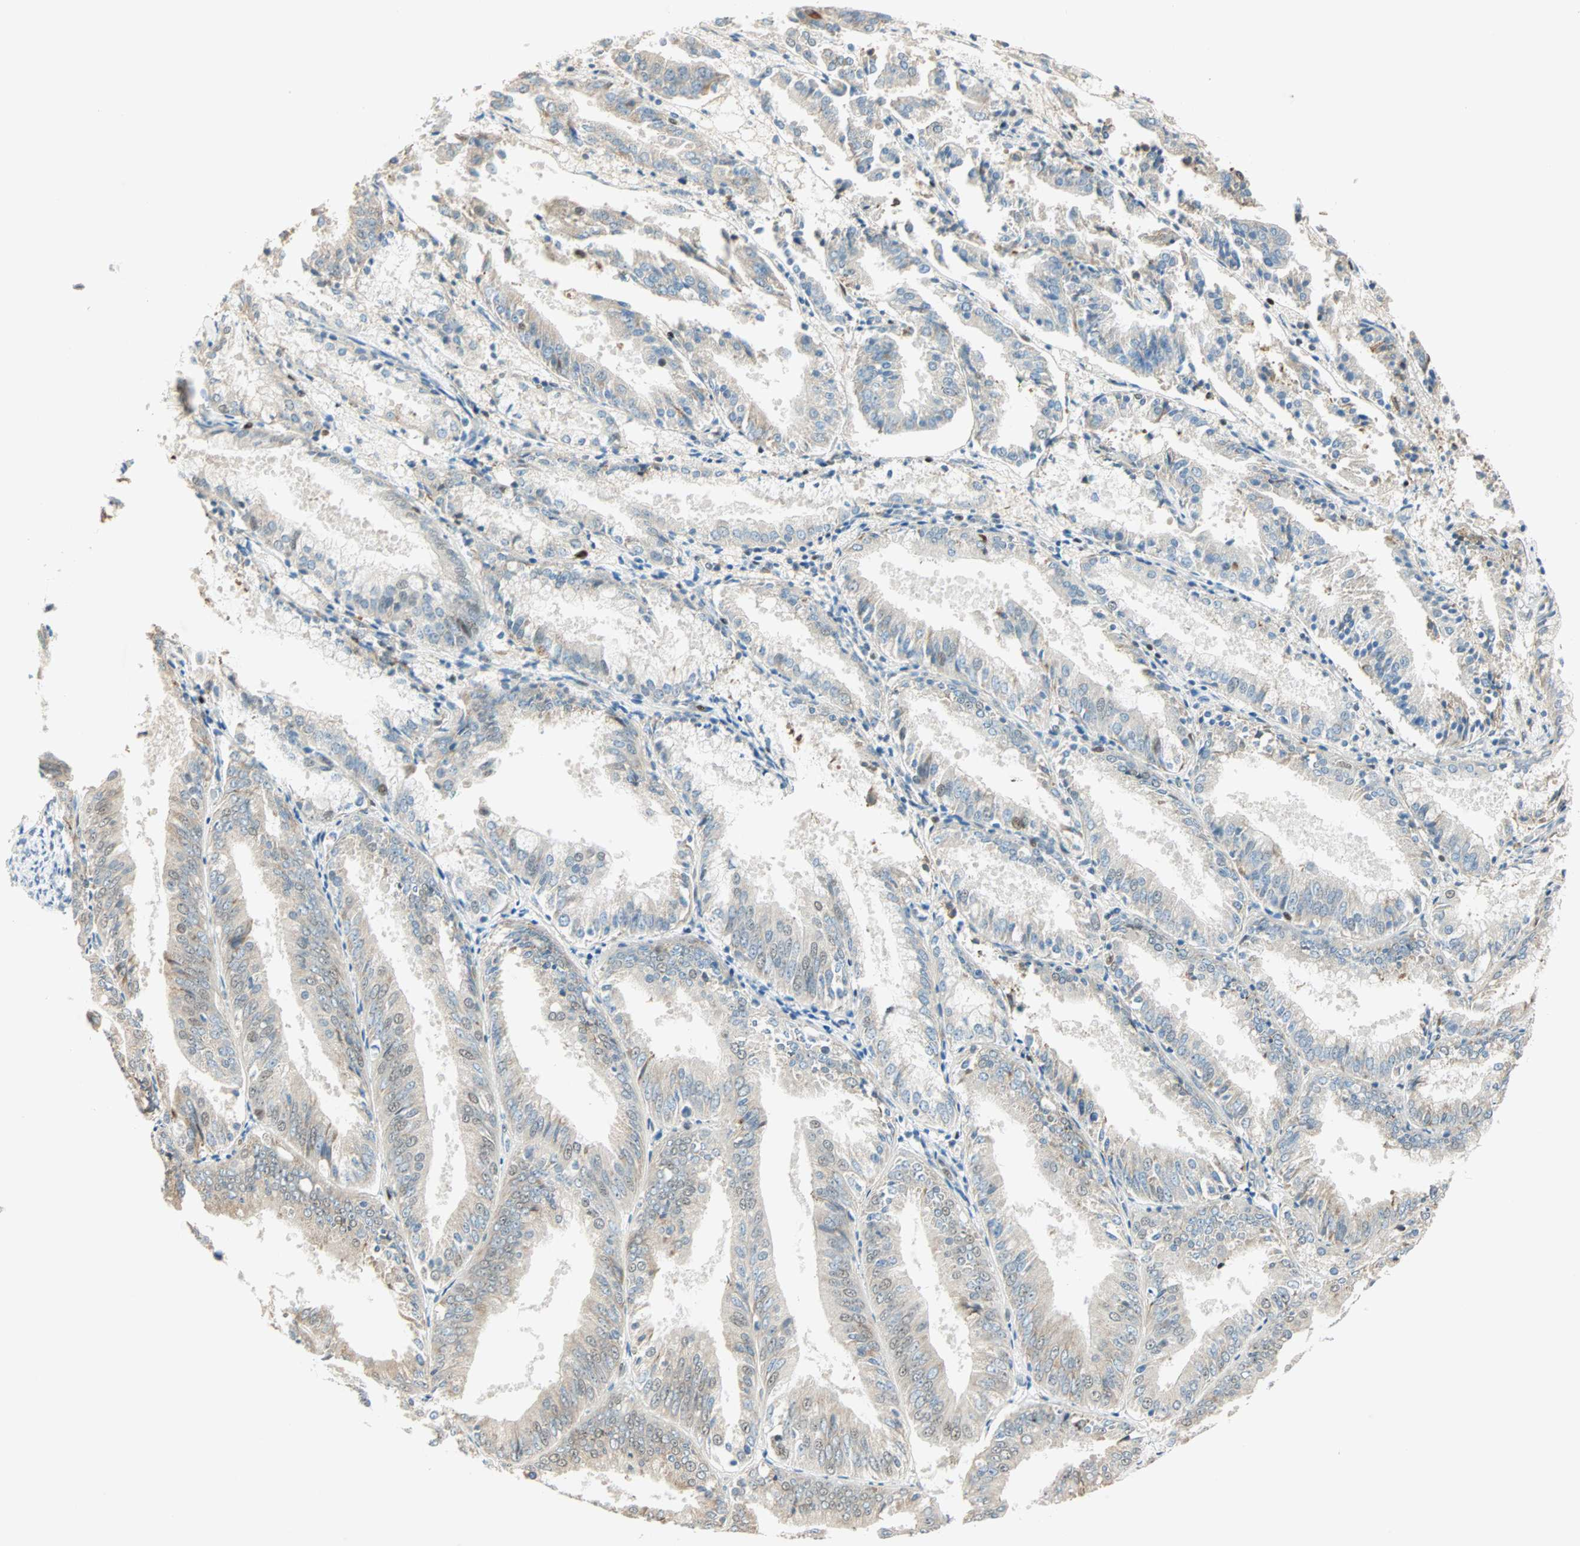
{"staining": {"intensity": "weak", "quantity": ">75%", "location": "cytoplasmic/membranous"}, "tissue": "endometrial cancer", "cell_type": "Tumor cells", "image_type": "cancer", "snomed": [{"axis": "morphology", "description": "Adenocarcinoma, NOS"}, {"axis": "topography", "description": "Endometrium"}], "caption": "This image shows IHC staining of human adenocarcinoma (endometrial), with low weak cytoplasmic/membranous staining in approximately >75% of tumor cells.", "gene": "MSX2", "patient": {"sex": "female", "age": 63}}